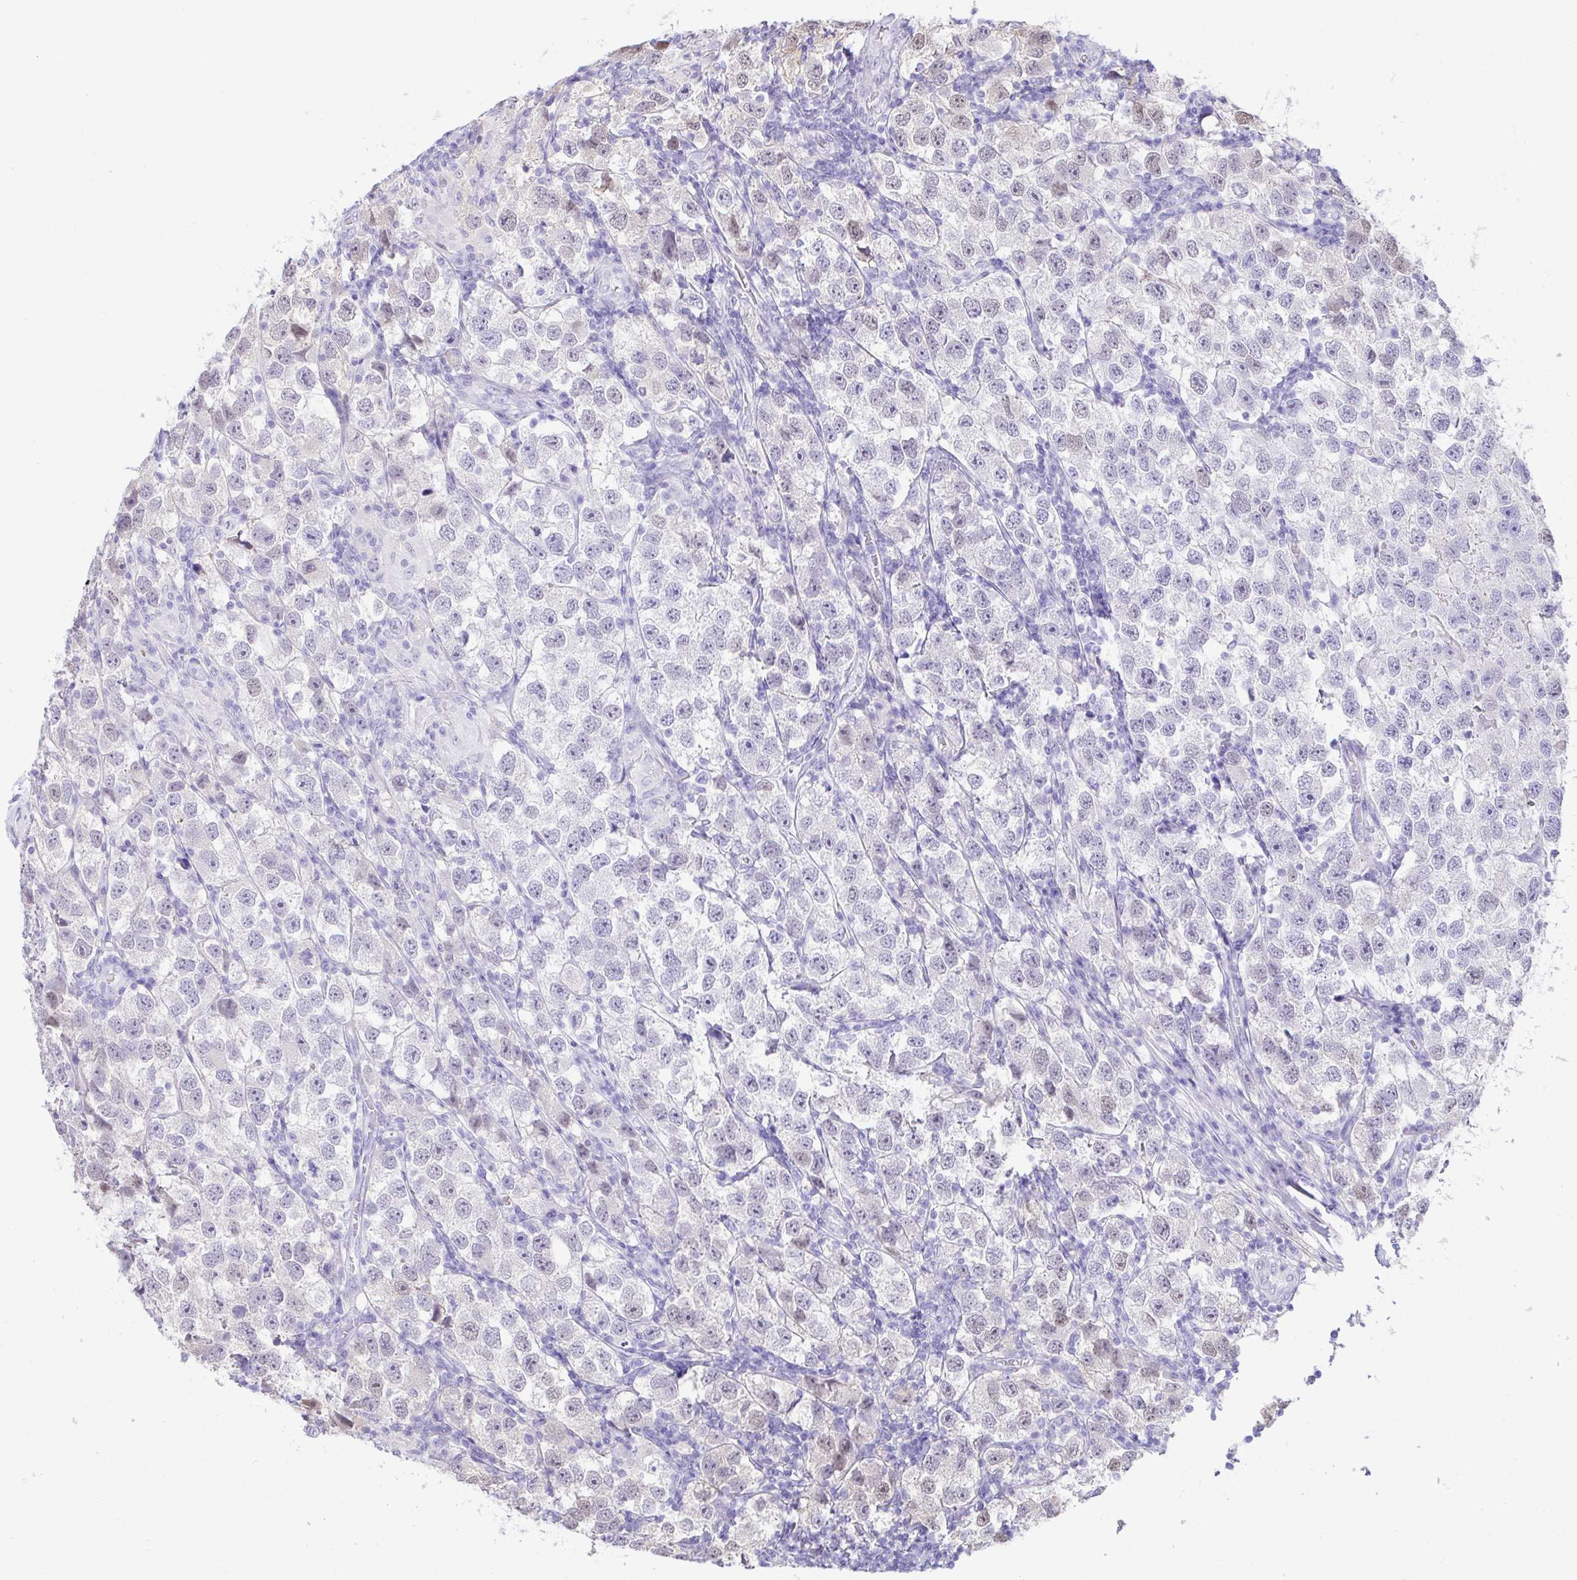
{"staining": {"intensity": "weak", "quantity": "<25%", "location": "nuclear"}, "tissue": "testis cancer", "cell_type": "Tumor cells", "image_type": "cancer", "snomed": [{"axis": "morphology", "description": "Seminoma, NOS"}, {"axis": "topography", "description": "Testis"}], "caption": "Testis seminoma was stained to show a protein in brown. There is no significant expression in tumor cells.", "gene": "ZNF485", "patient": {"sex": "male", "age": 26}}